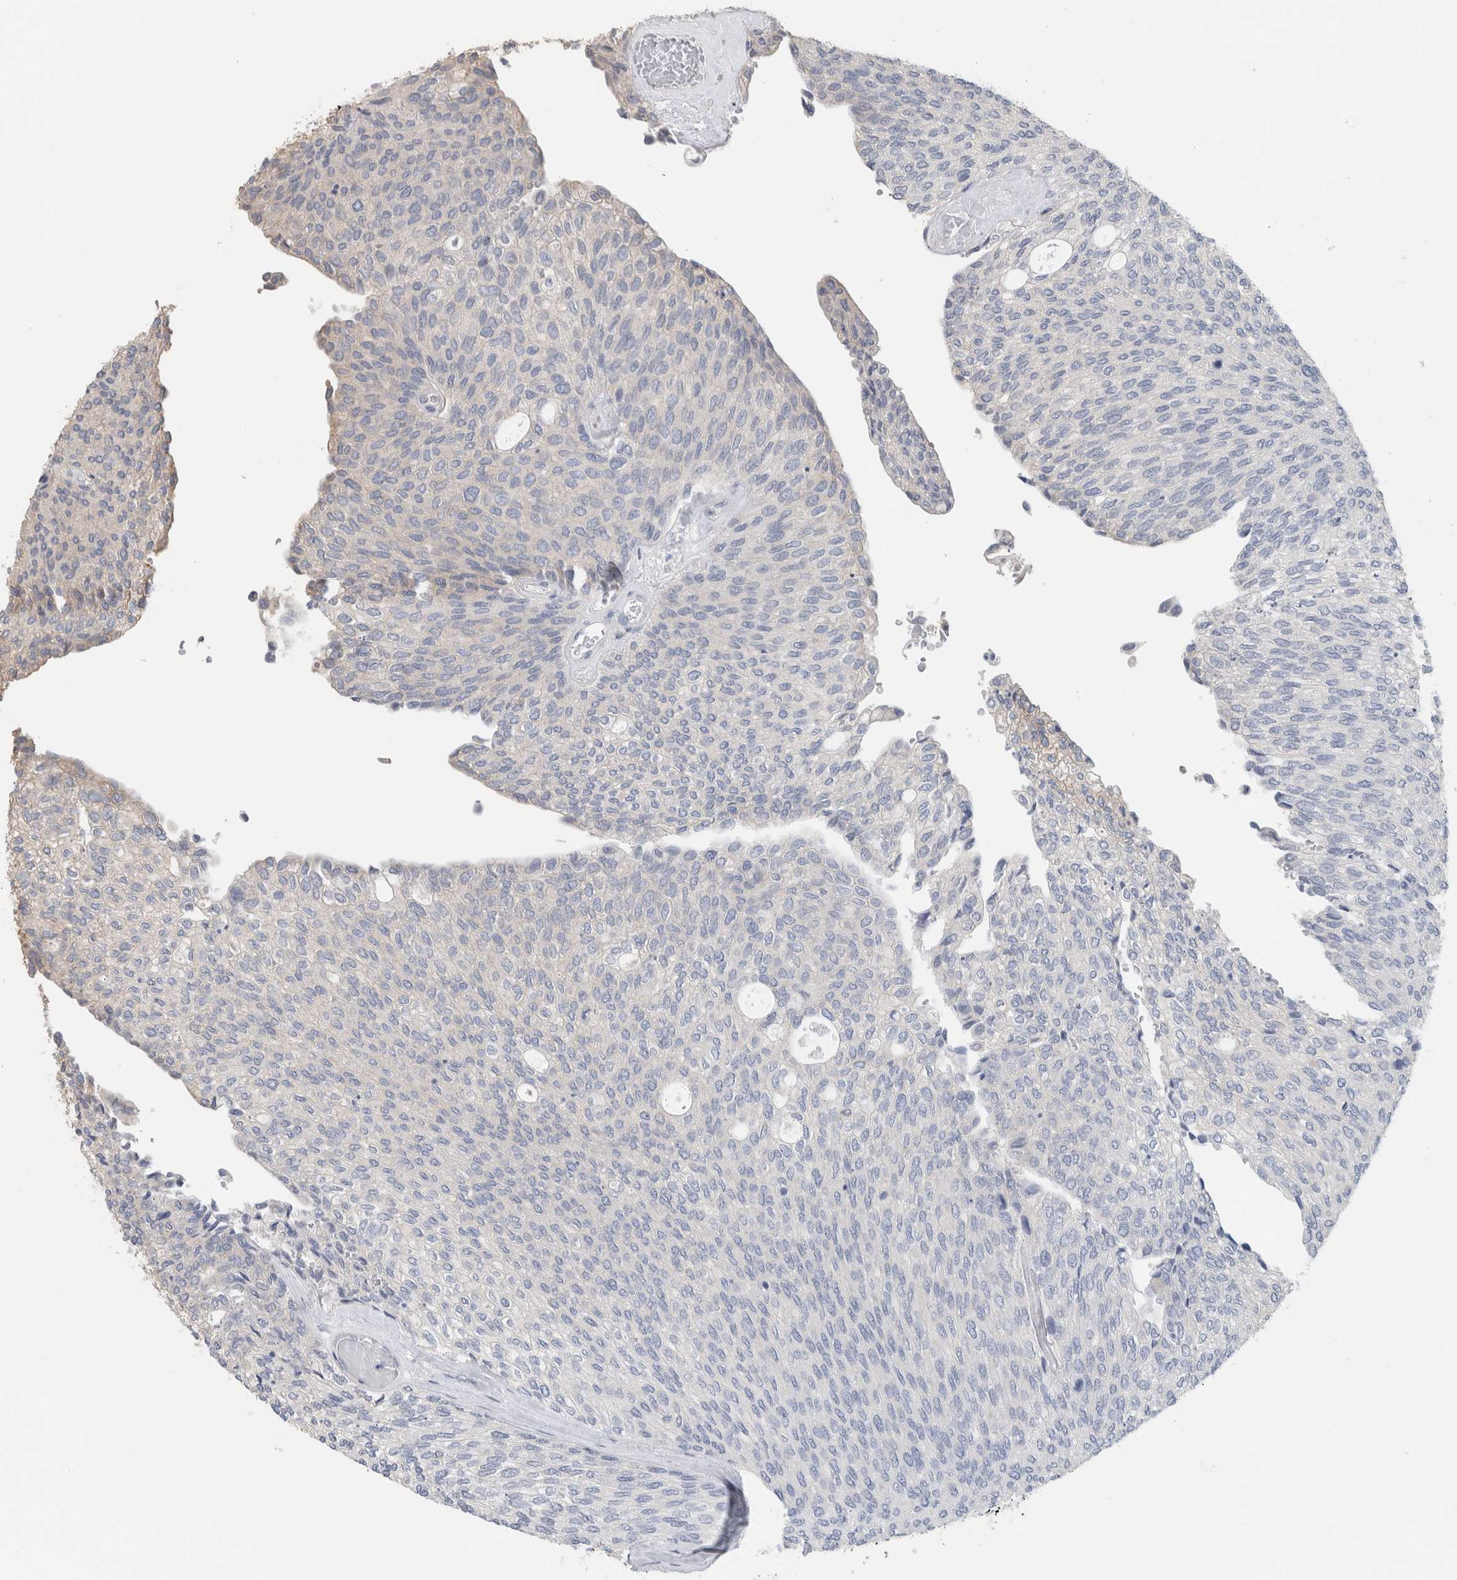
{"staining": {"intensity": "negative", "quantity": "none", "location": "none"}, "tissue": "urothelial cancer", "cell_type": "Tumor cells", "image_type": "cancer", "snomed": [{"axis": "morphology", "description": "Urothelial carcinoma, Low grade"}, {"axis": "topography", "description": "Urinary bladder"}], "caption": "Tumor cells show no significant protein expression in urothelial cancer.", "gene": "CLIP1", "patient": {"sex": "female", "age": 79}}